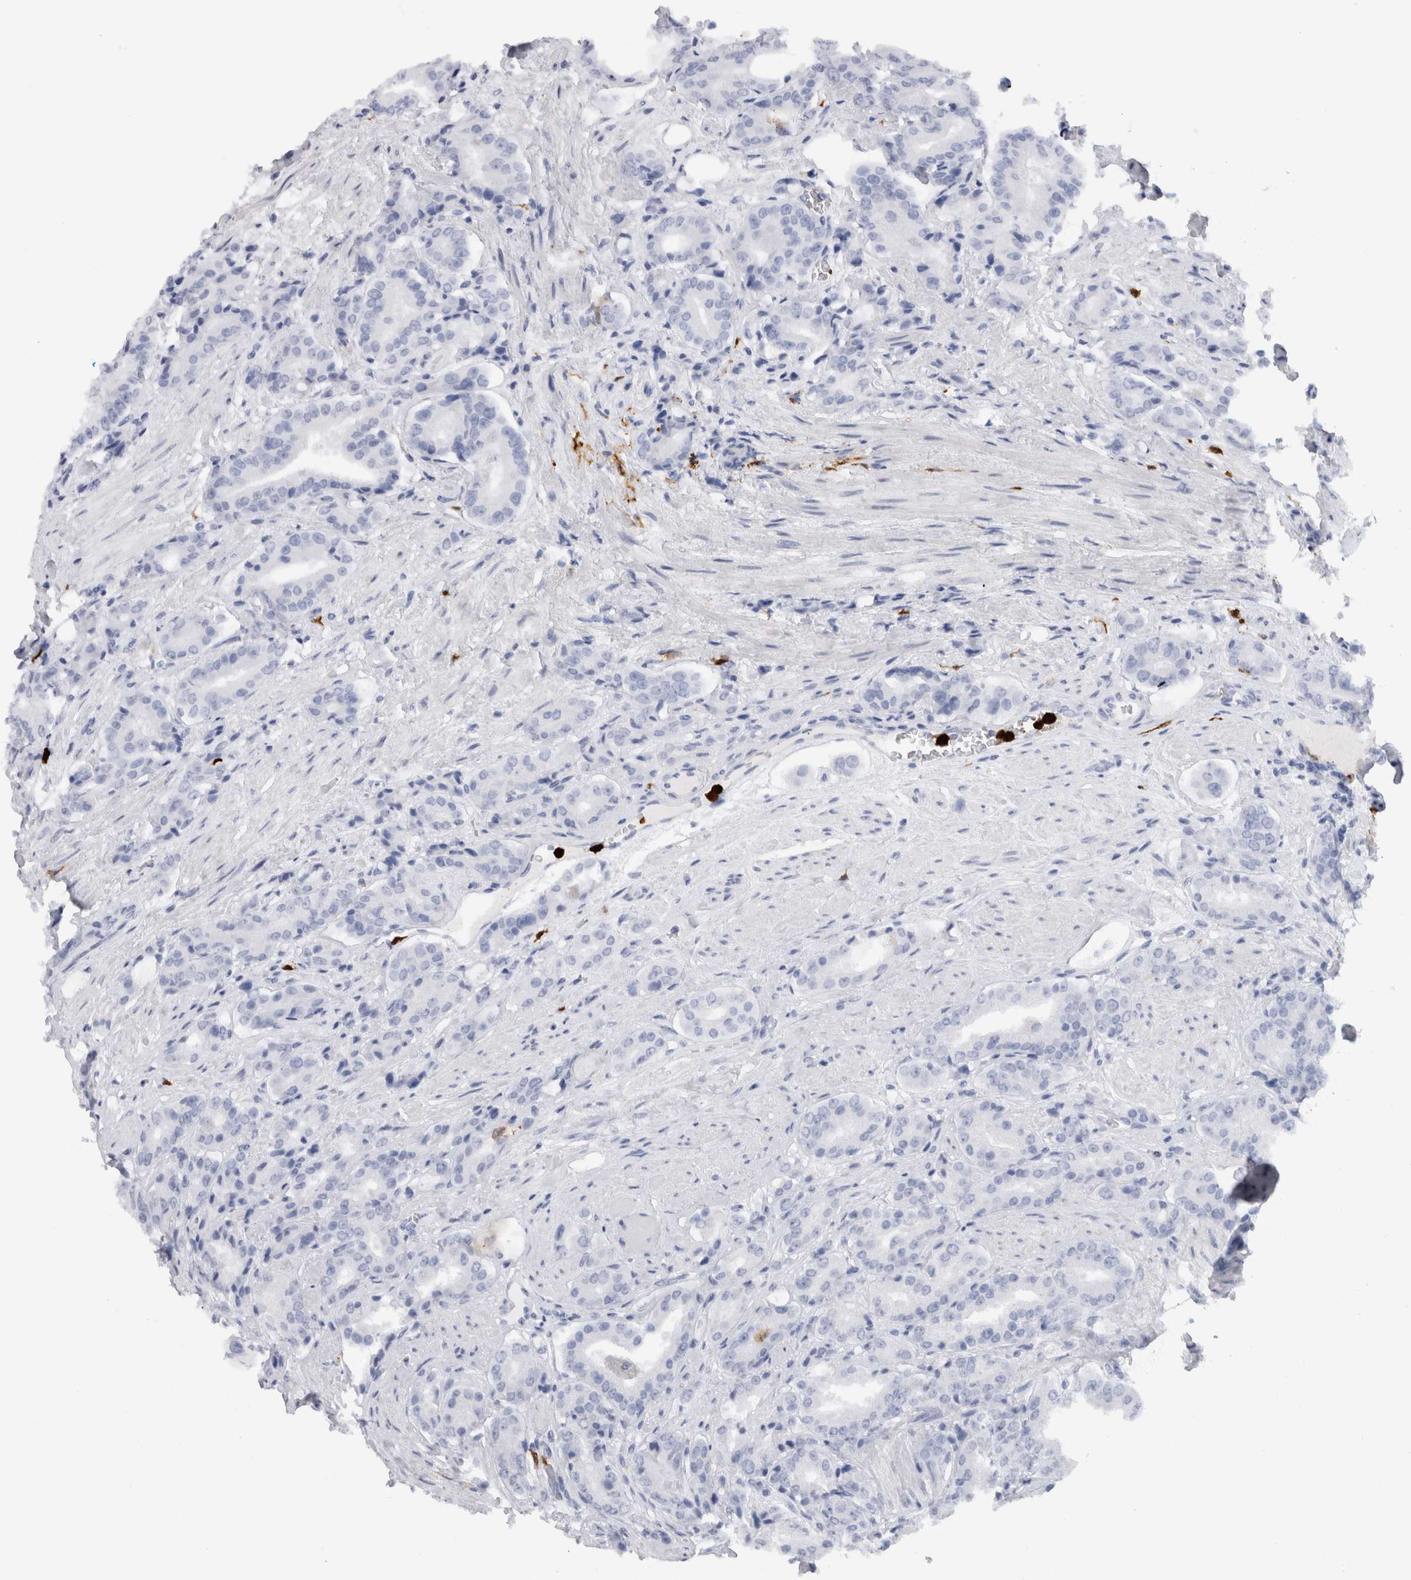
{"staining": {"intensity": "negative", "quantity": "none", "location": "none"}, "tissue": "prostate cancer", "cell_type": "Tumor cells", "image_type": "cancer", "snomed": [{"axis": "morphology", "description": "Adenocarcinoma, High grade"}, {"axis": "topography", "description": "Prostate"}], "caption": "IHC histopathology image of prostate cancer stained for a protein (brown), which reveals no staining in tumor cells. (DAB immunohistochemistry (IHC) visualized using brightfield microscopy, high magnification).", "gene": "S100A8", "patient": {"sex": "male", "age": 71}}